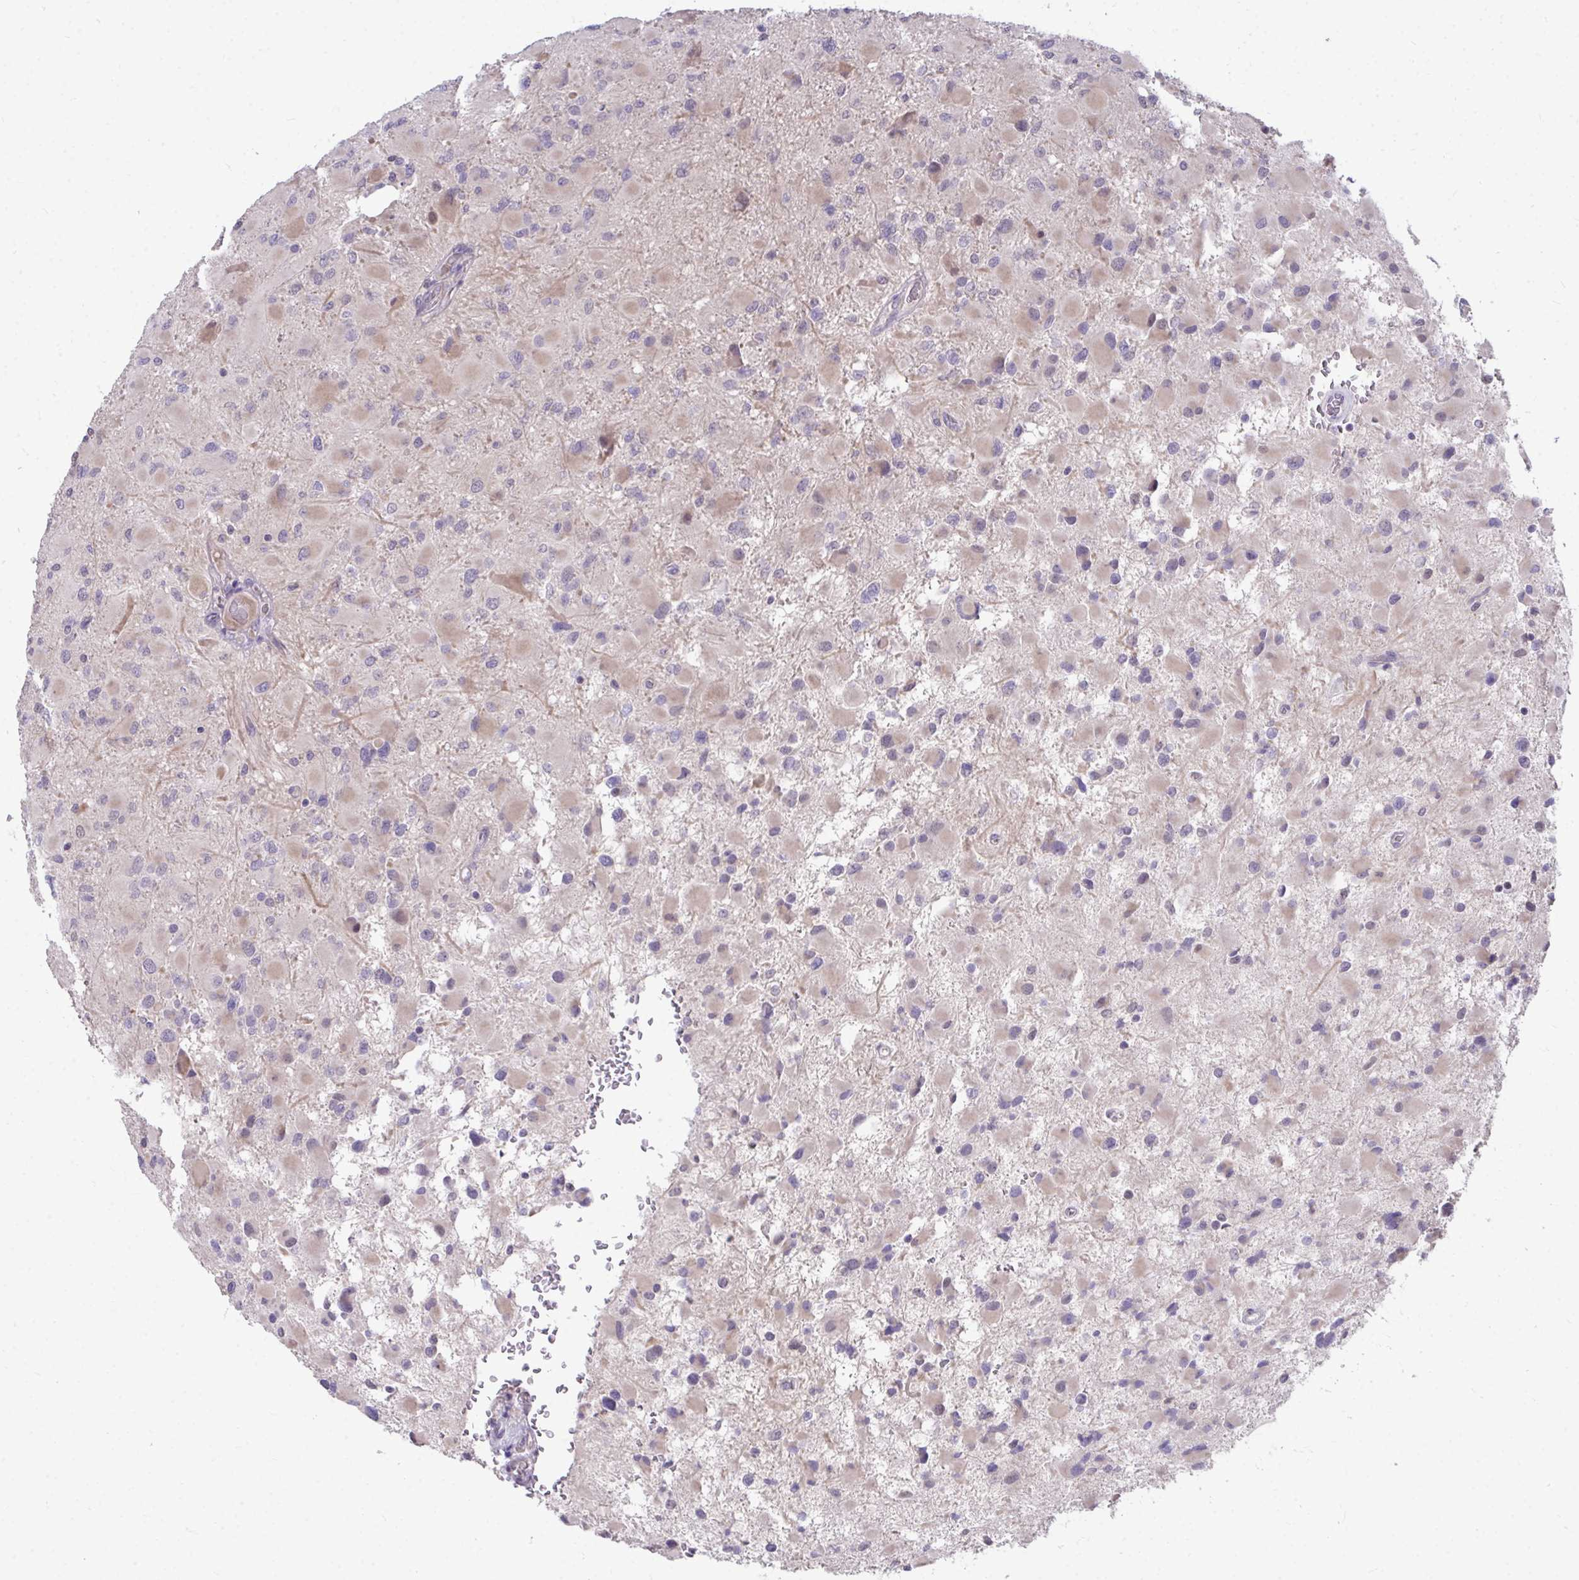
{"staining": {"intensity": "weak", "quantity": "<25%", "location": "cytoplasmic/membranous"}, "tissue": "glioma", "cell_type": "Tumor cells", "image_type": "cancer", "snomed": [{"axis": "morphology", "description": "Glioma, malignant, High grade"}, {"axis": "topography", "description": "Cerebral cortex"}], "caption": "Tumor cells are negative for brown protein staining in high-grade glioma (malignant).", "gene": "MROH8", "patient": {"sex": "female", "age": 36}}